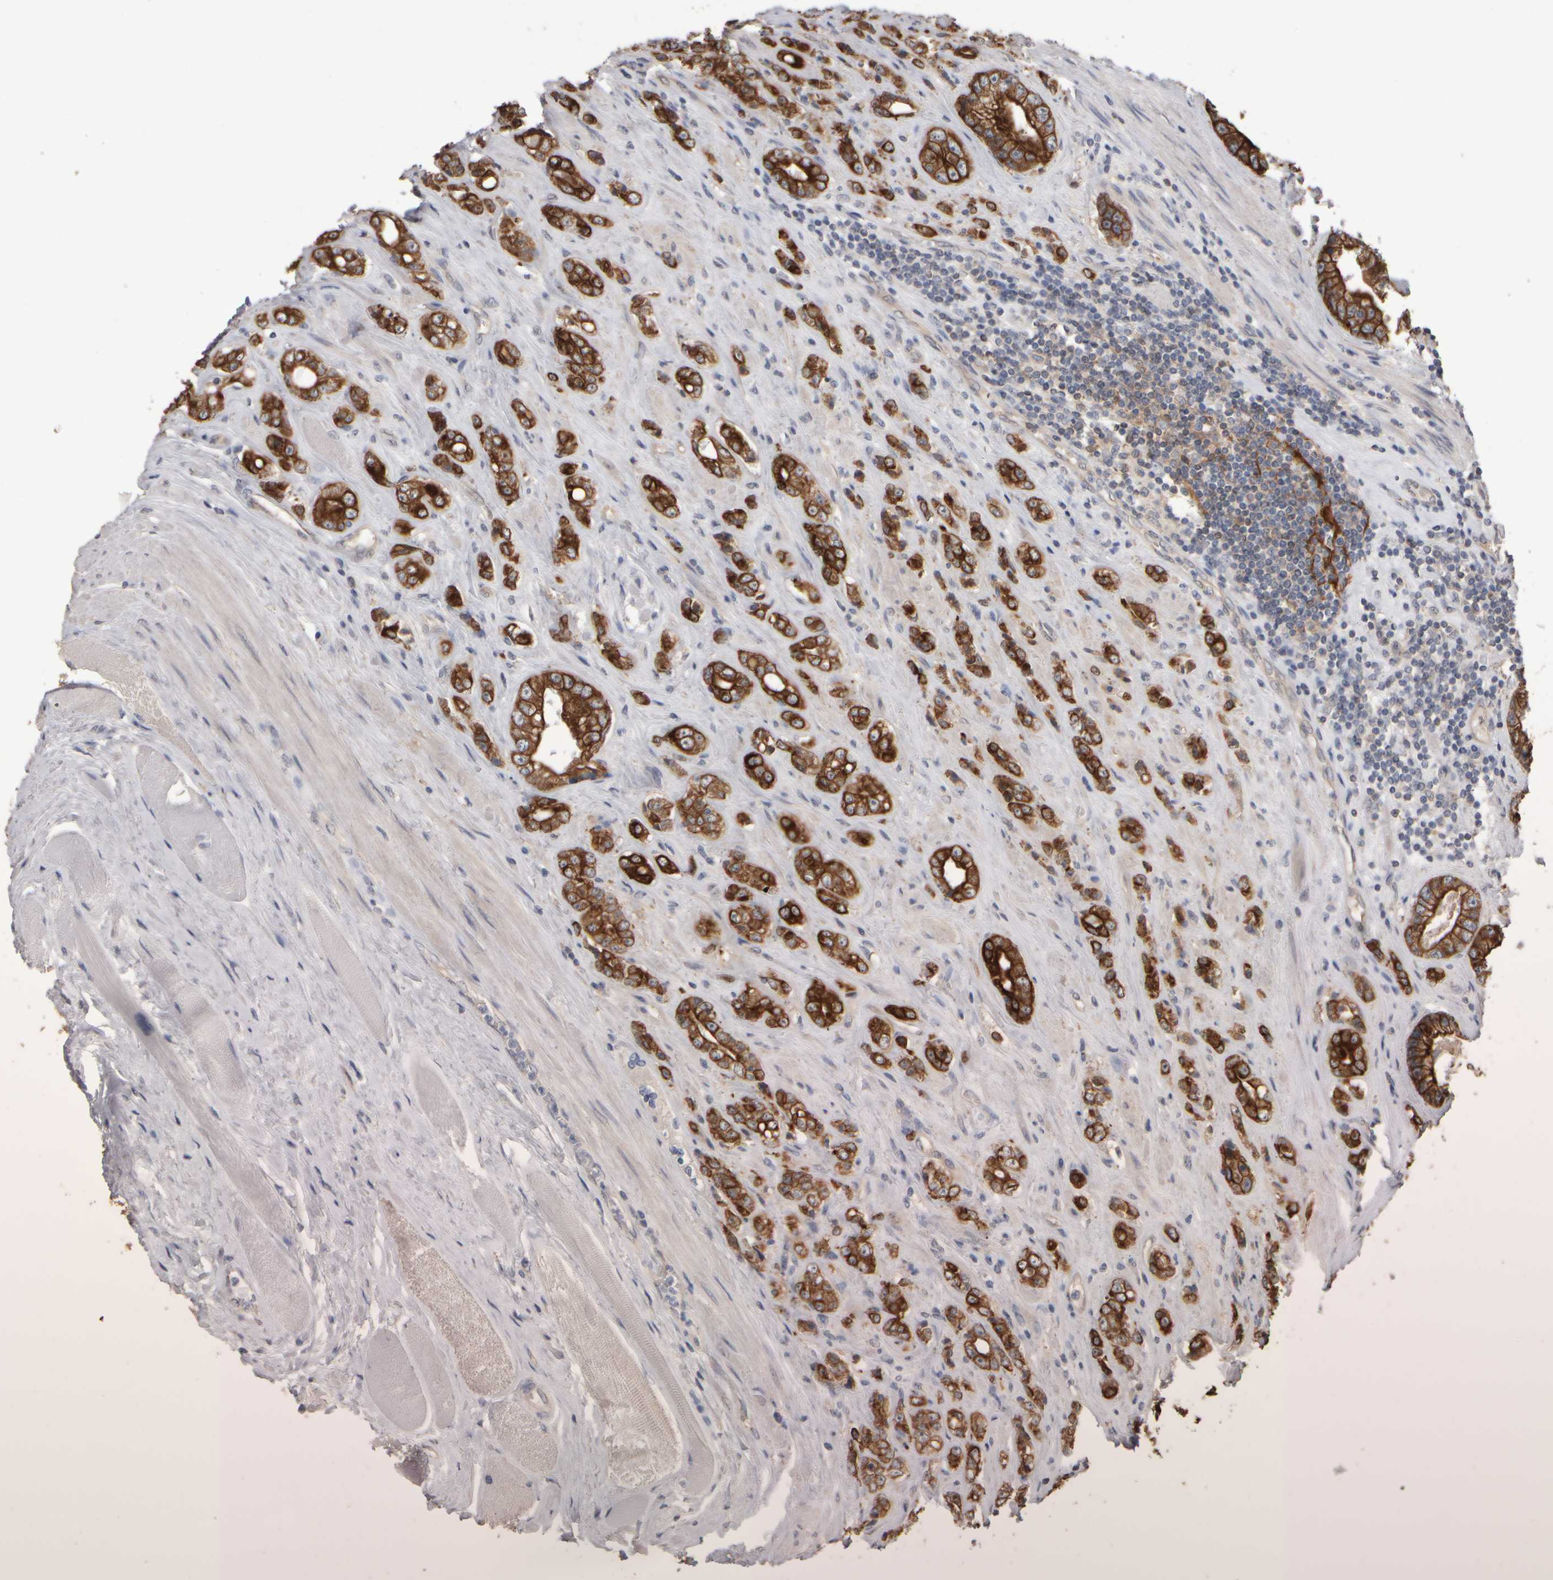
{"staining": {"intensity": "strong", "quantity": ">75%", "location": "cytoplasmic/membranous"}, "tissue": "prostate cancer", "cell_type": "Tumor cells", "image_type": "cancer", "snomed": [{"axis": "morphology", "description": "Adenocarcinoma, High grade"}, {"axis": "topography", "description": "Prostate"}], "caption": "Immunohistochemical staining of prostate cancer (adenocarcinoma (high-grade)) exhibits strong cytoplasmic/membranous protein staining in approximately >75% of tumor cells. (DAB IHC, brown staining for protein, blue staining for nuclei).", "gene": "EPHX2", "patient": {"sex": "male", "age": 61}}